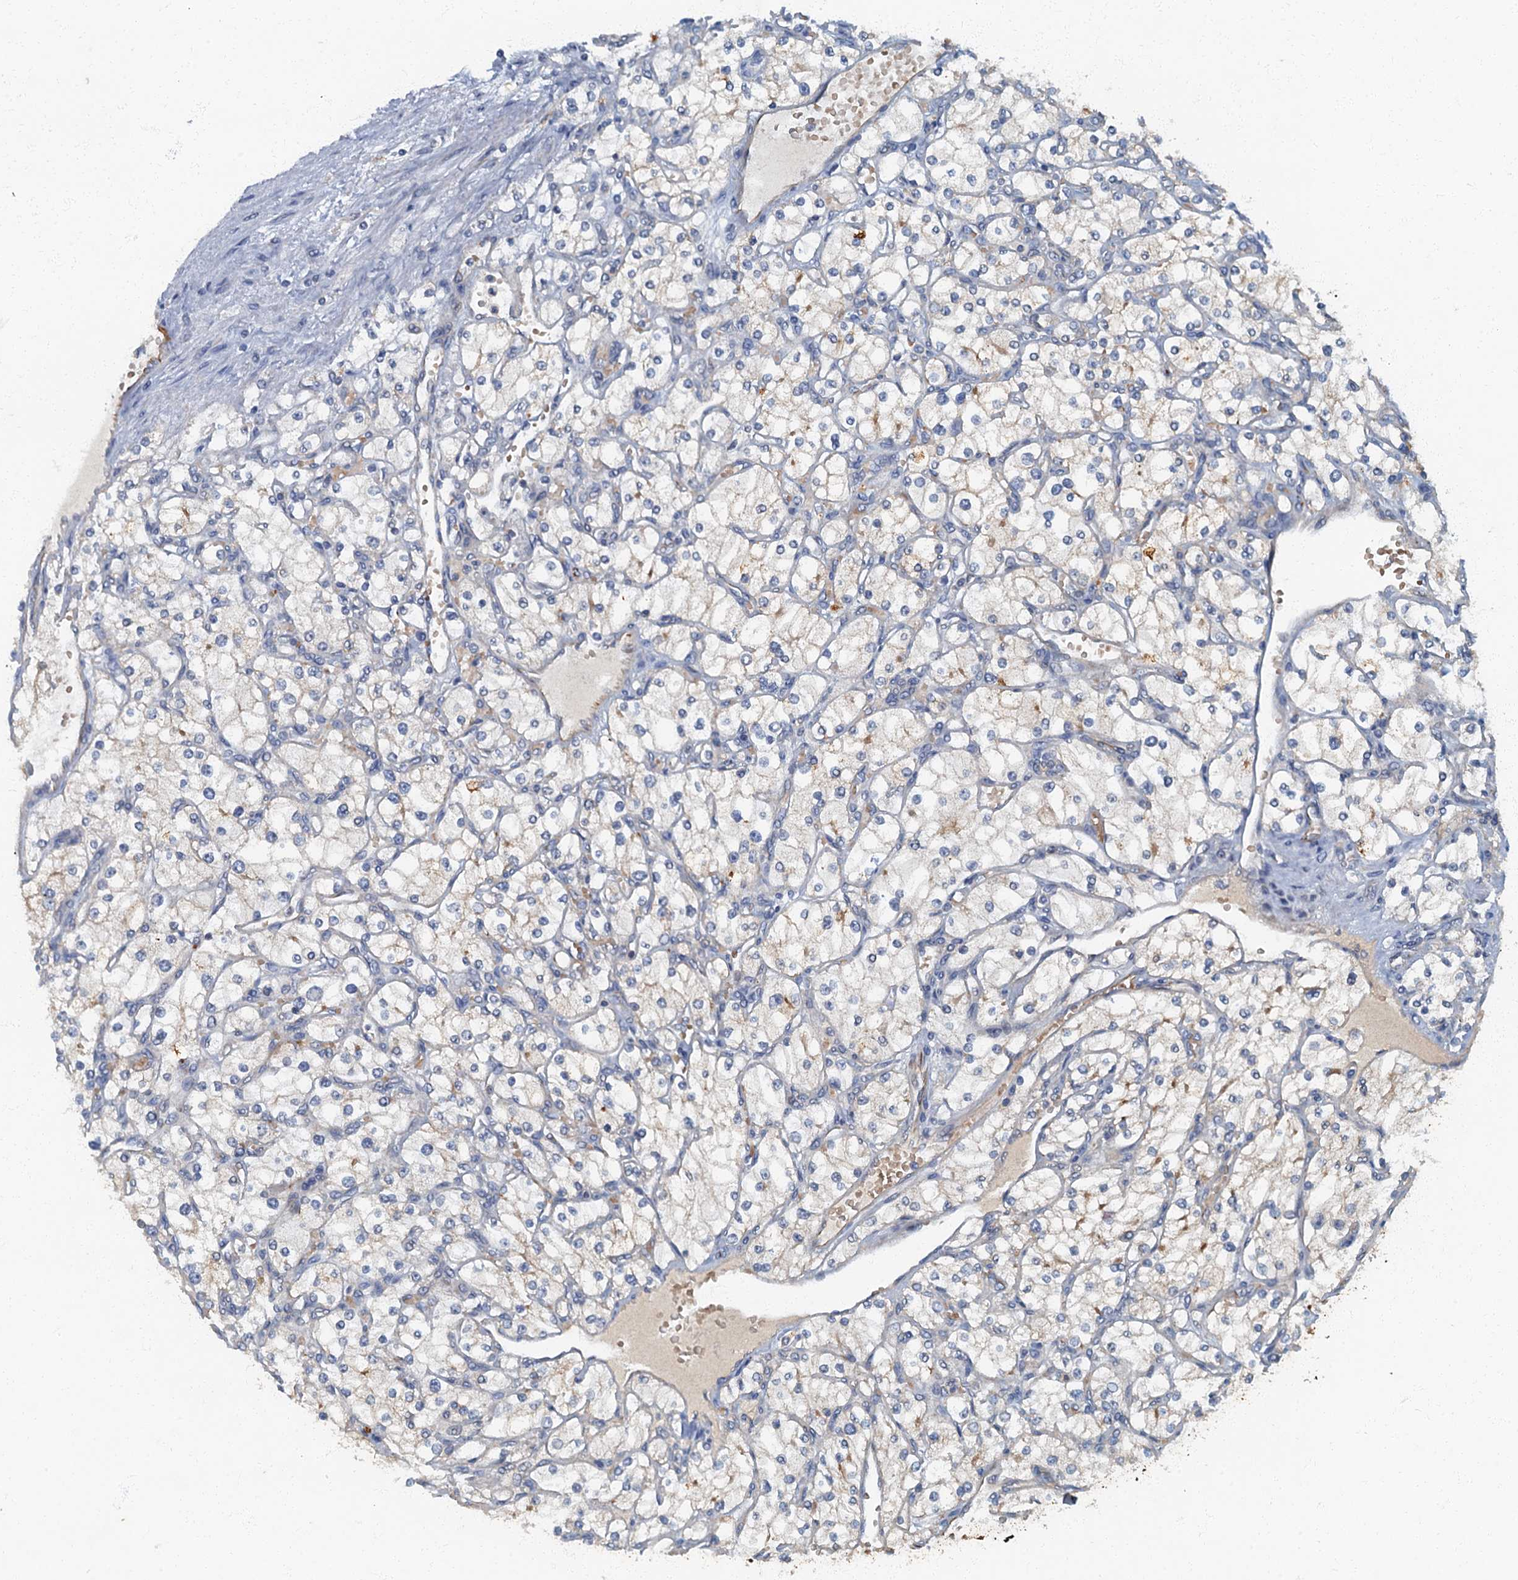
{"staining": {"intensity": "negative", "quantity": "none", "location": "none"}, "tissue": "renal cancer", "cell_type": "Tumor cells", "image_type": "cancer", "snomed": [{"axis": "morphology", "description": "Adenocarcinoma, NOS"}, {"axis": "topography", "description": "Kidney"}], "caption": "A photomicrograph of renal cancer stained for a protein demonstrates no brown staining in tumor cells.", "gene": "ARL11", "patient": {"sex": "male", "age": 80}}